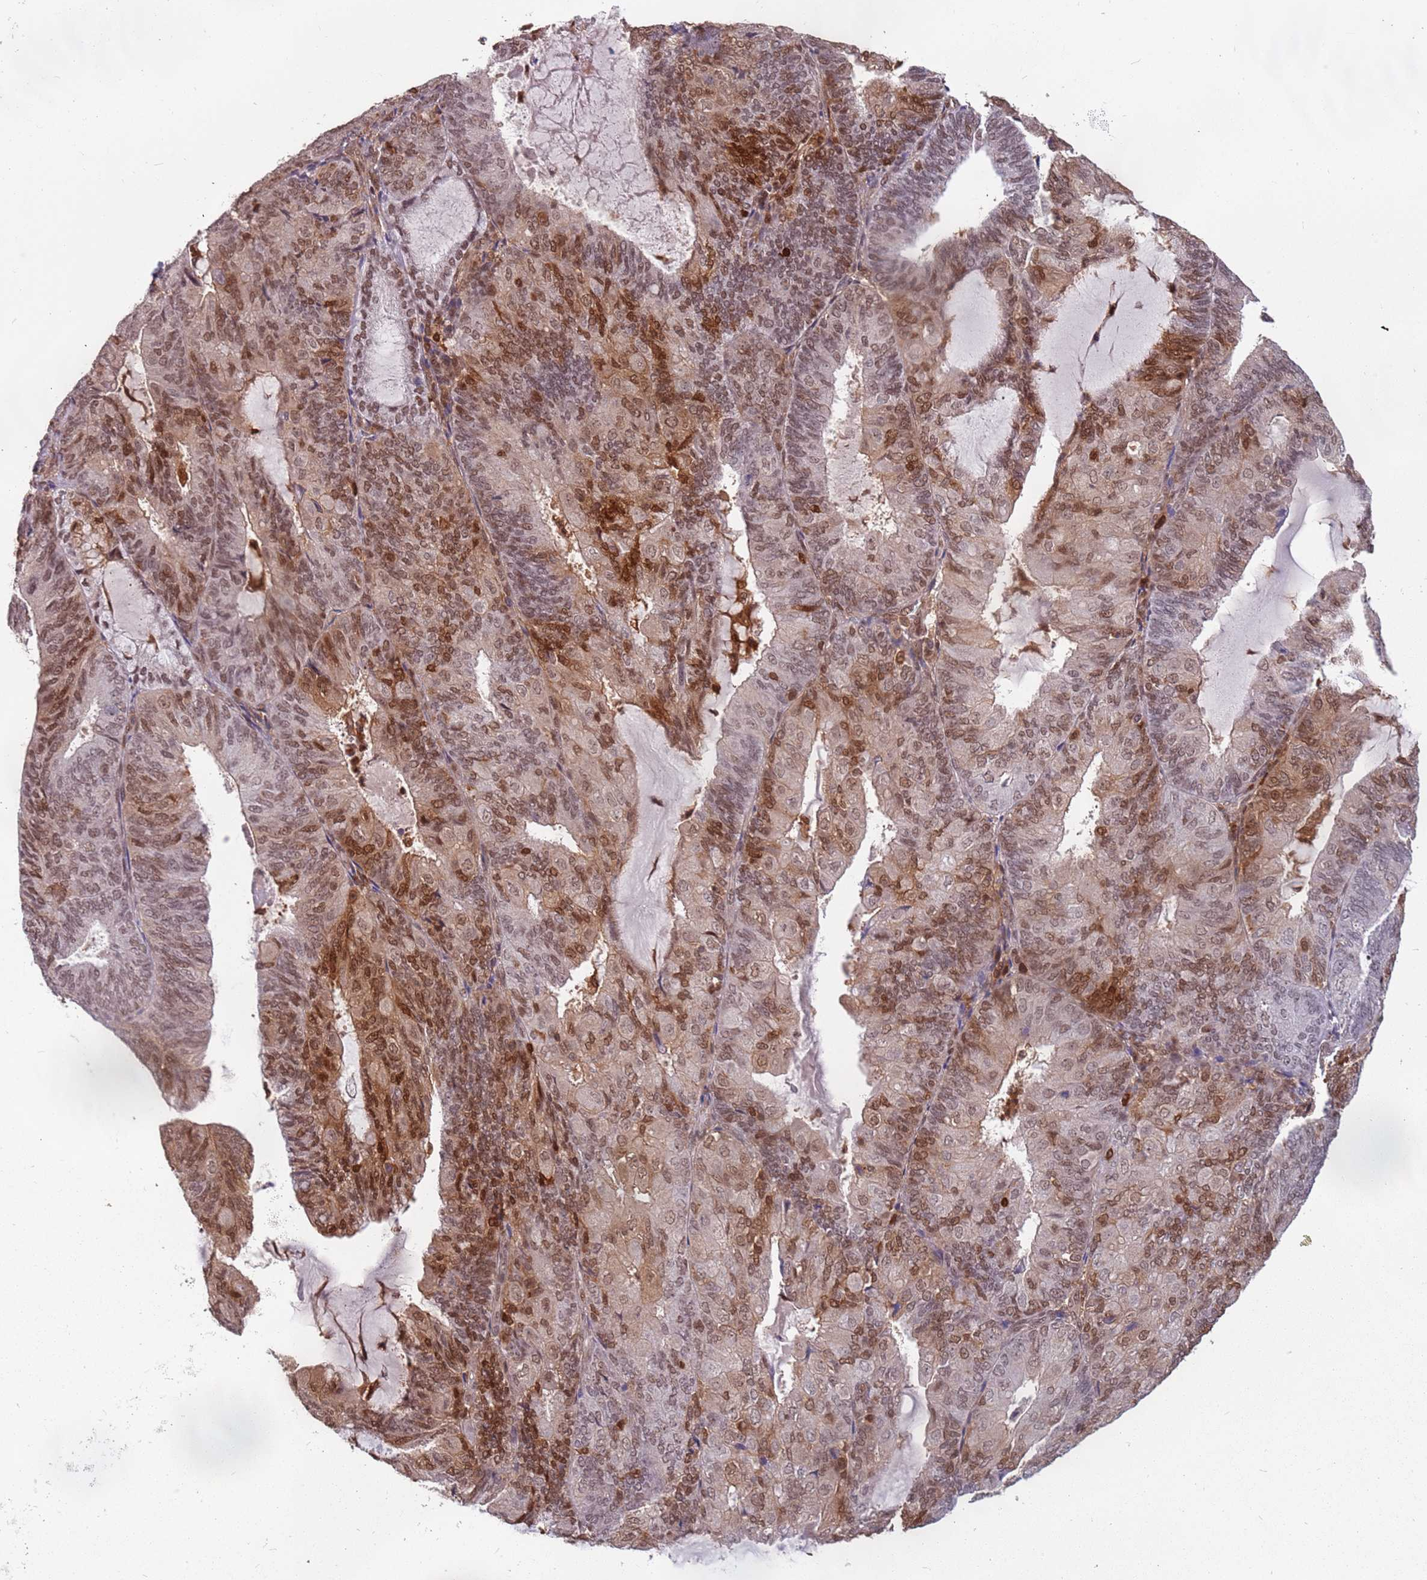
{"staining": {"intensity": "moderate", "quantity": ">75%", "location": "cytoplasmic/membranous,nuclear"}, "tissue": "endometrial cancer", "cell_type": "Tumor cells", "image_type": "cancer", "snomed": [{"axis": "morphology", "description": "Adenocarcinoma, NOS"}, {"axis": "topography", "description": "Endometrium"}], "caption": "Moderate cytoplasmic/membranous and nuclear protein staining is present in approximately >75% of tumor cells in adenocarcinoma (endometrial). The protein is shown in brown color, while the nuclei are stained blue.", "gene": "GBP2", "patient": {"sex": "female", "age": 81}}